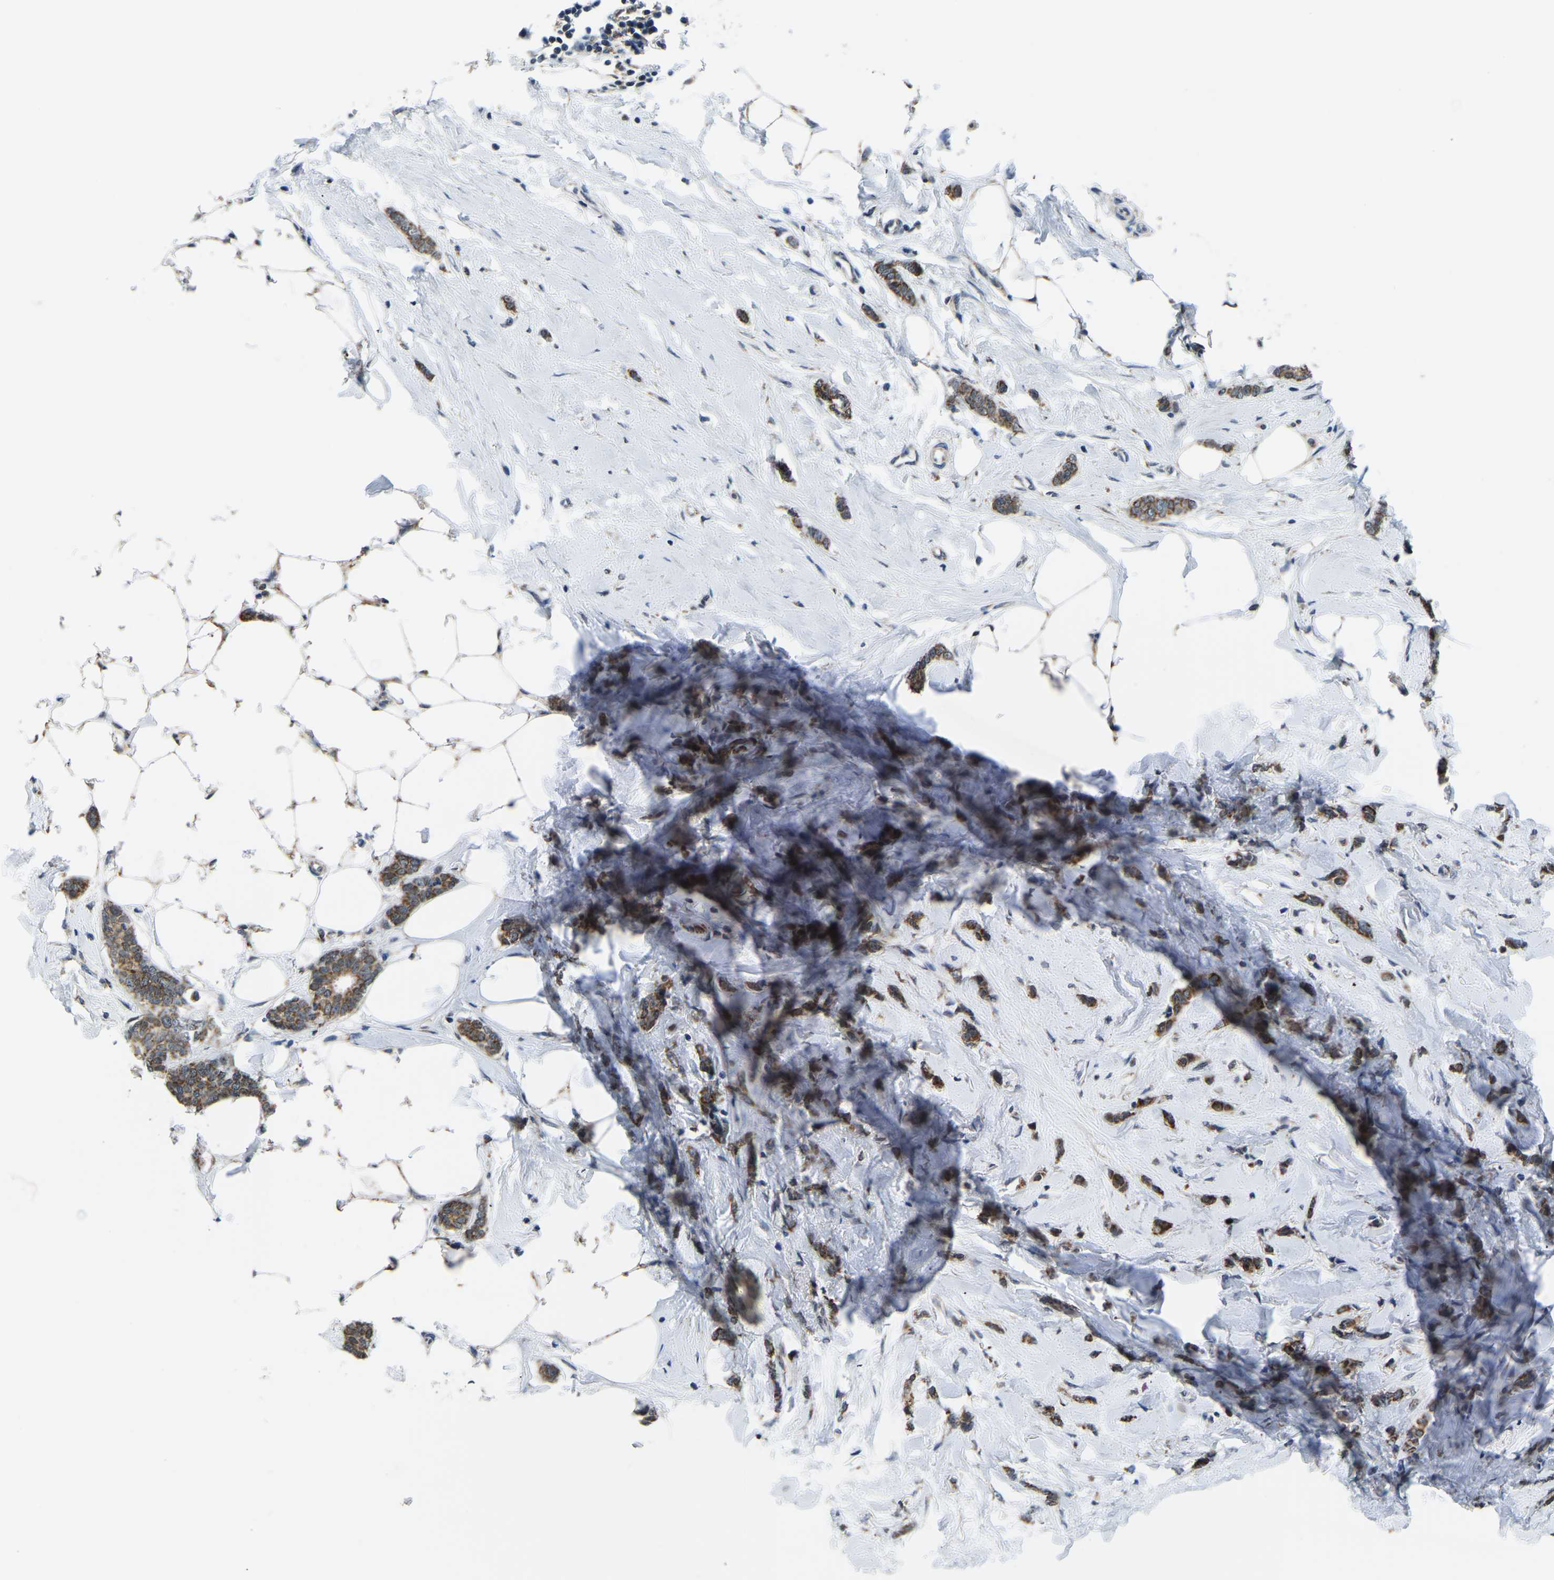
{"staining": {"intensity": "moderate", "quantity": ">75%", "location": "cytoplasmic/membranous"}, "tissue": "breast cancer", "cell_type": "Tumor cells", "image_type": "cancer", "snomed": [{"axis": "morphology", "description": "Lobular carcinoma"}, {"axis": "topography", "description": "Skin"}, {"axis": "topography", "description": "Breast"}], "caption": "Protein expression by immunohistochemistry demonstrates moderate cytoplasmic/membranous positivity in approximately >75% of tumor cells in lobular carcinoma (breast).", "gene": "BNIP3L", "patient": {"sex": "female", "age": 46}}